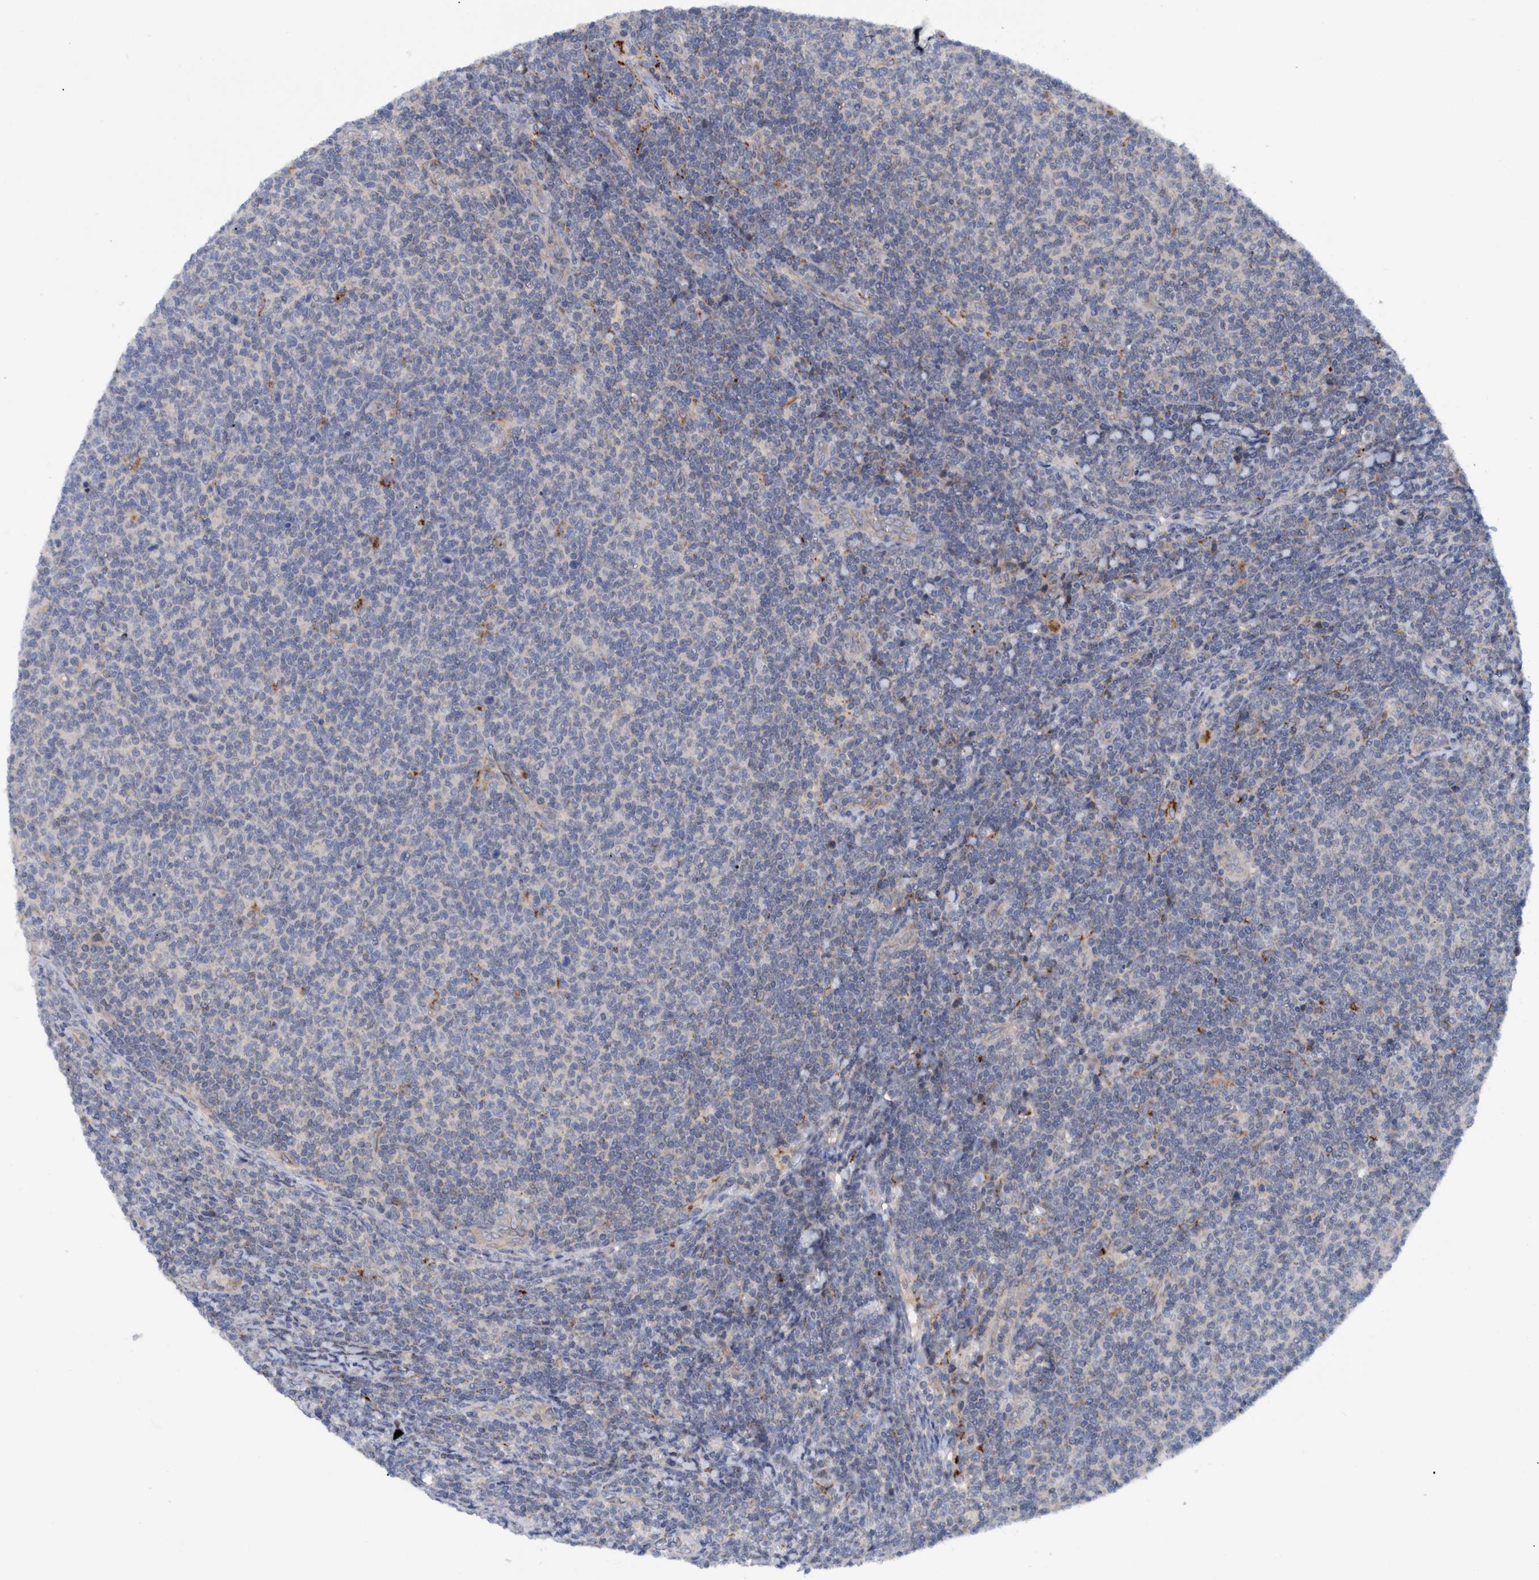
{"staining": {"intensity": "negative", "quantity": "none", "location": "none"}, "tissue": "lymphoma", "cell_type": "Tumor cells", "image_type": "cancer", "snomed": [{"axis": "morphology", "description": "Malignant lymphoma, non-Hodgkin's type, Low grade"}, {"axis": "topography", "description": "Lymph node"}], "caption": "An image of lymphoma stained for a protein demonstrates no brown staining in tumor cells. (DAB IHC visualized using brightfield microscopy, high magnification).", "gene": "ITIH3", "patient": {"sex": "male", "age": 66}}